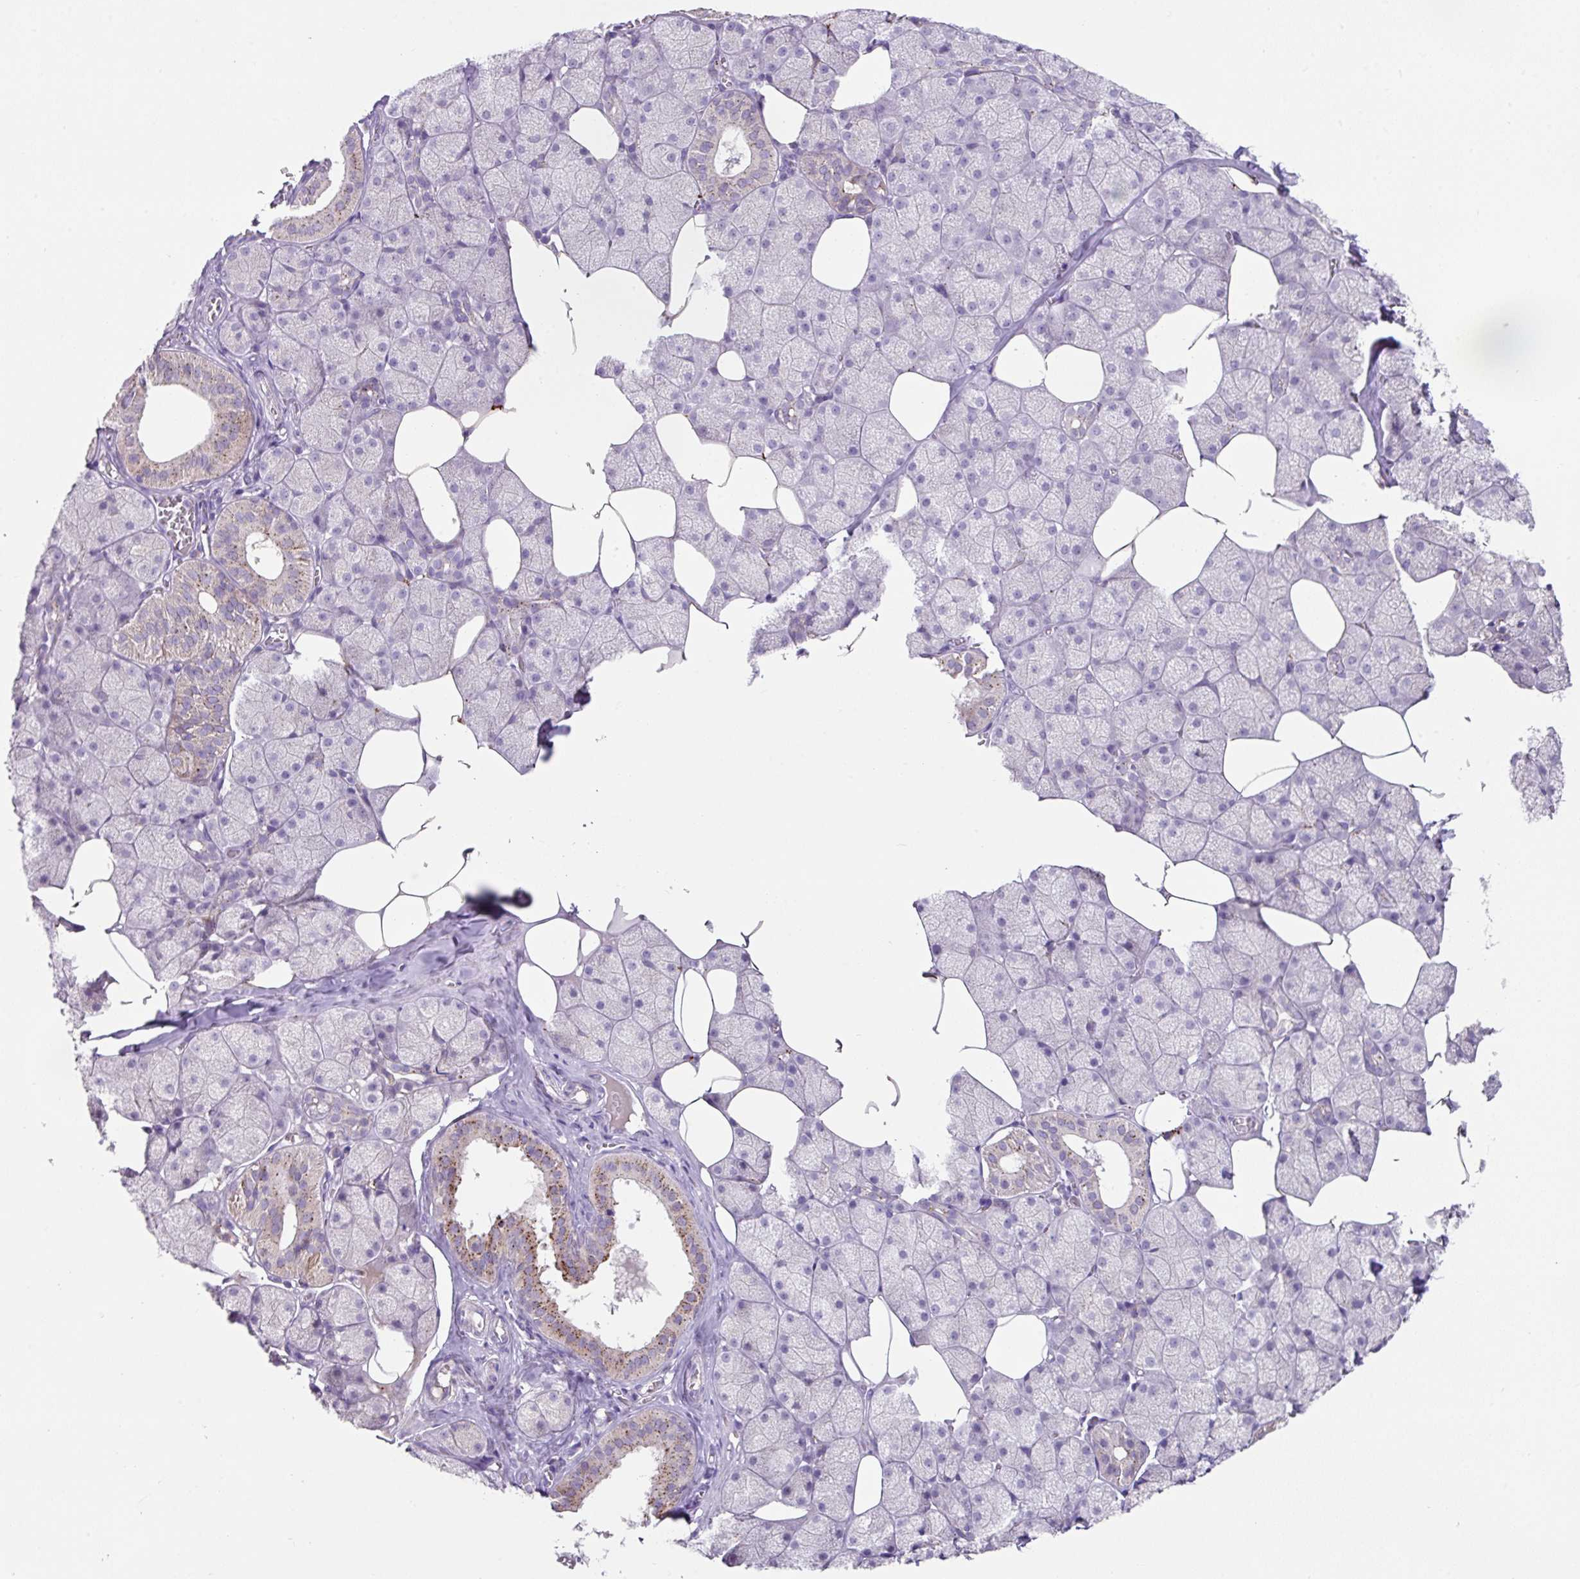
{"staining": {"intensity": "weak", "quantity": "<25%", "location": "cytoplasmic/membranous"}, "tissue": "salivary gland", "cell_type": "Glandular cells", "image_type": "normal", "snomed": [{"axis": "morphology", "description": "Normal tissue, NOS"}, {"axis": "topography", "description": "Salivary gland"}, {"axis": "topography", "description": "Peripheral nerve tissue"}], "caption": "Image shows no protein positivity in glandular cells of unremarkable salivary gland. Brightfield microscopy of immunohistochemistry stained with DAB (3,3'-diaminobenzidine) (brown) and hematoxylin (blue), captured at high magnification.", "gene": "PLEKHH3", "patient": {"sex": "male", "age": 38}}